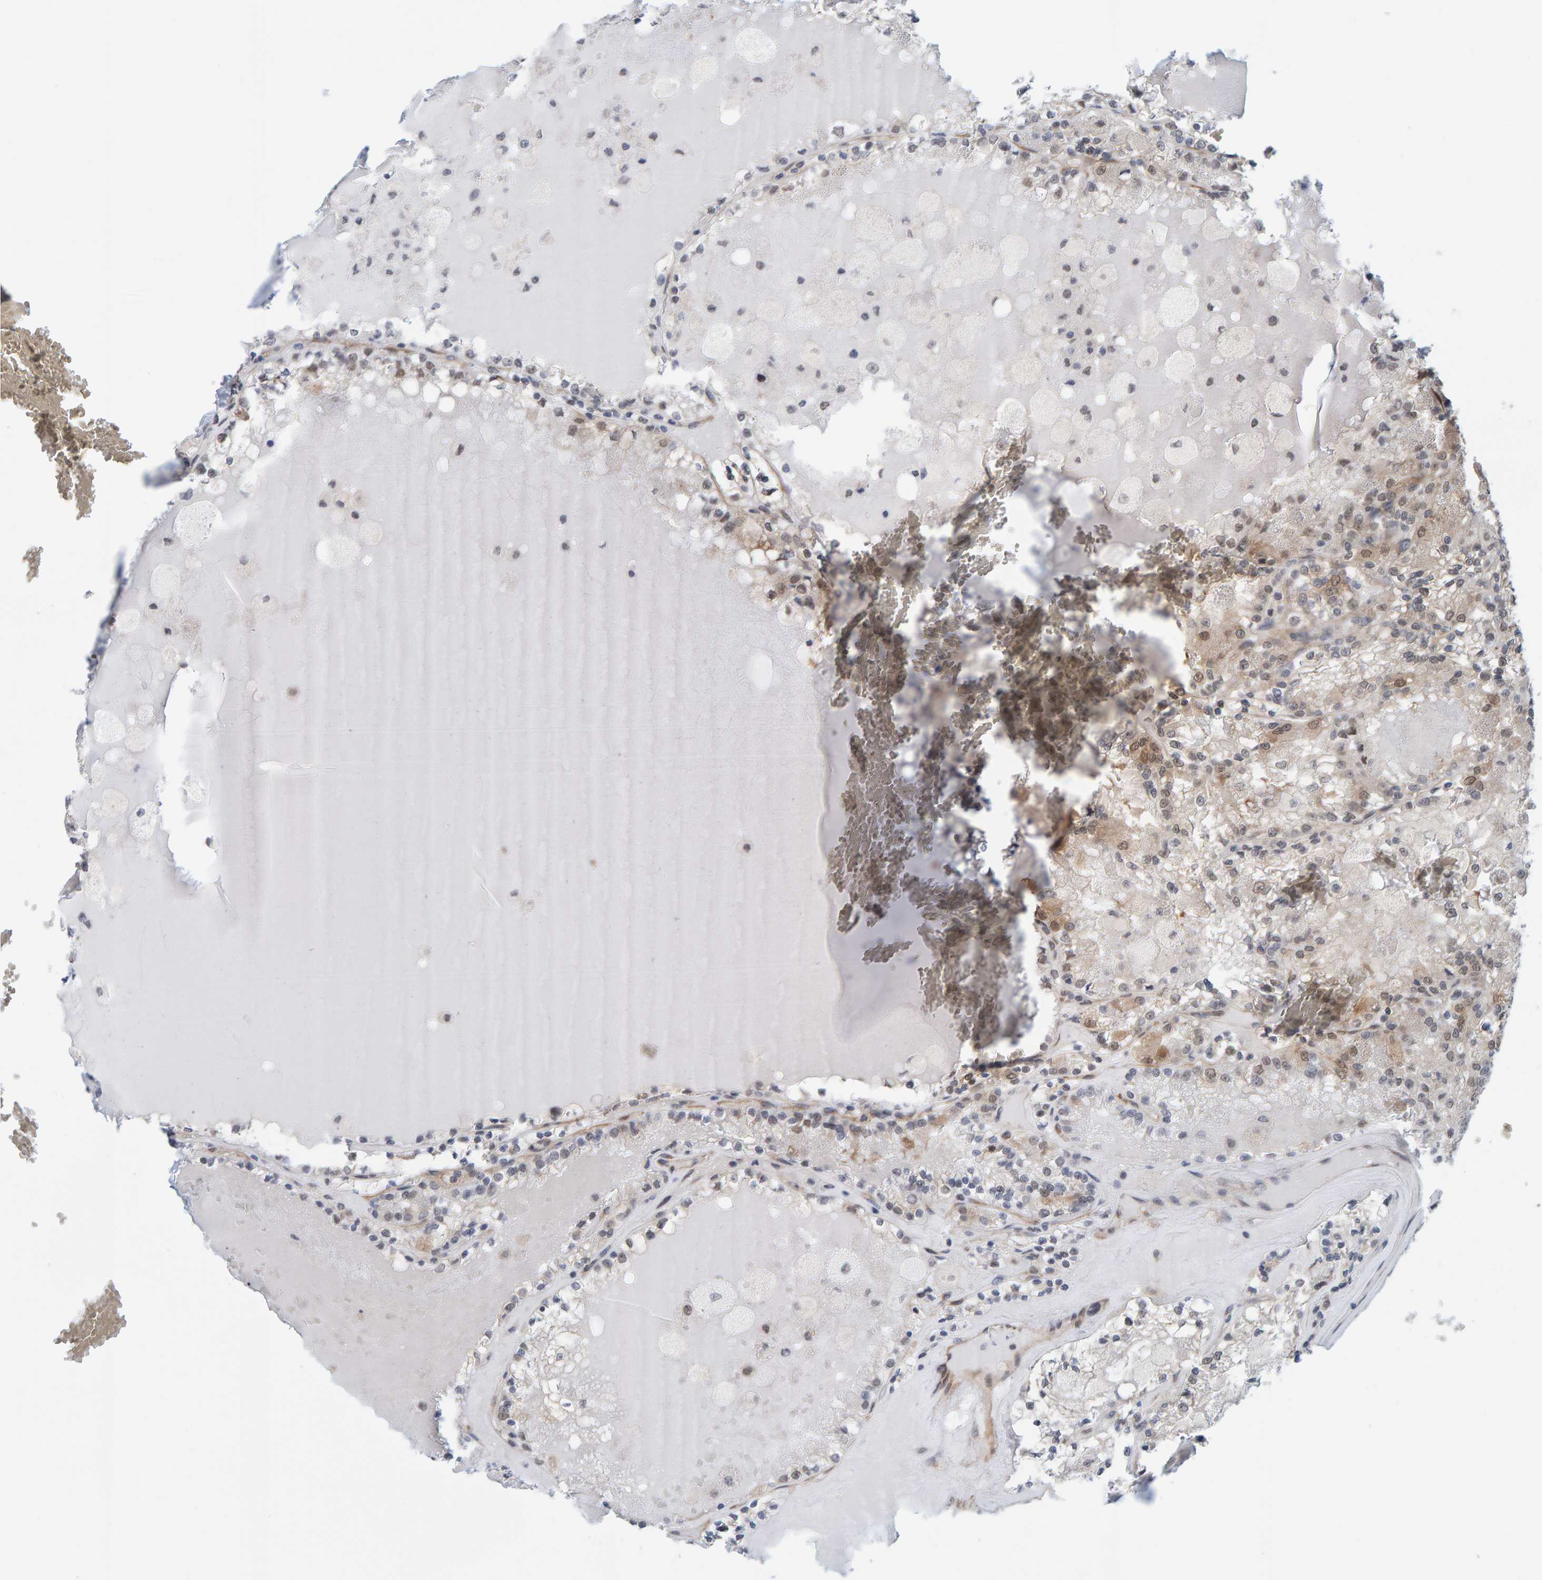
{"staining": {"intensity": "weak", "quantity": "25%-75%", "location": "cytoplasmic/membranous,nuclear"}, "tissue": "renal cancer", "cell_type": "Tumor cells", "image_type": "cancer", "snomed": [{"axis": "morphology", "description": "Adenocarcinoma, NOS"}, {"axis": "topography", "description": "Kidney"}], "caption": "Immunohistochemistry (IHC) of human renal adenocarcinoma demonstrates low levels of weak cytoplasmic/membranous and nuclear positivity in approximately 25%-75% of tumor cells. (DAB IHC, brown staining for protein, blue staining for nuclei).", "gene": "SCRN2", "patient": {"sex": "female", "age": 56}}